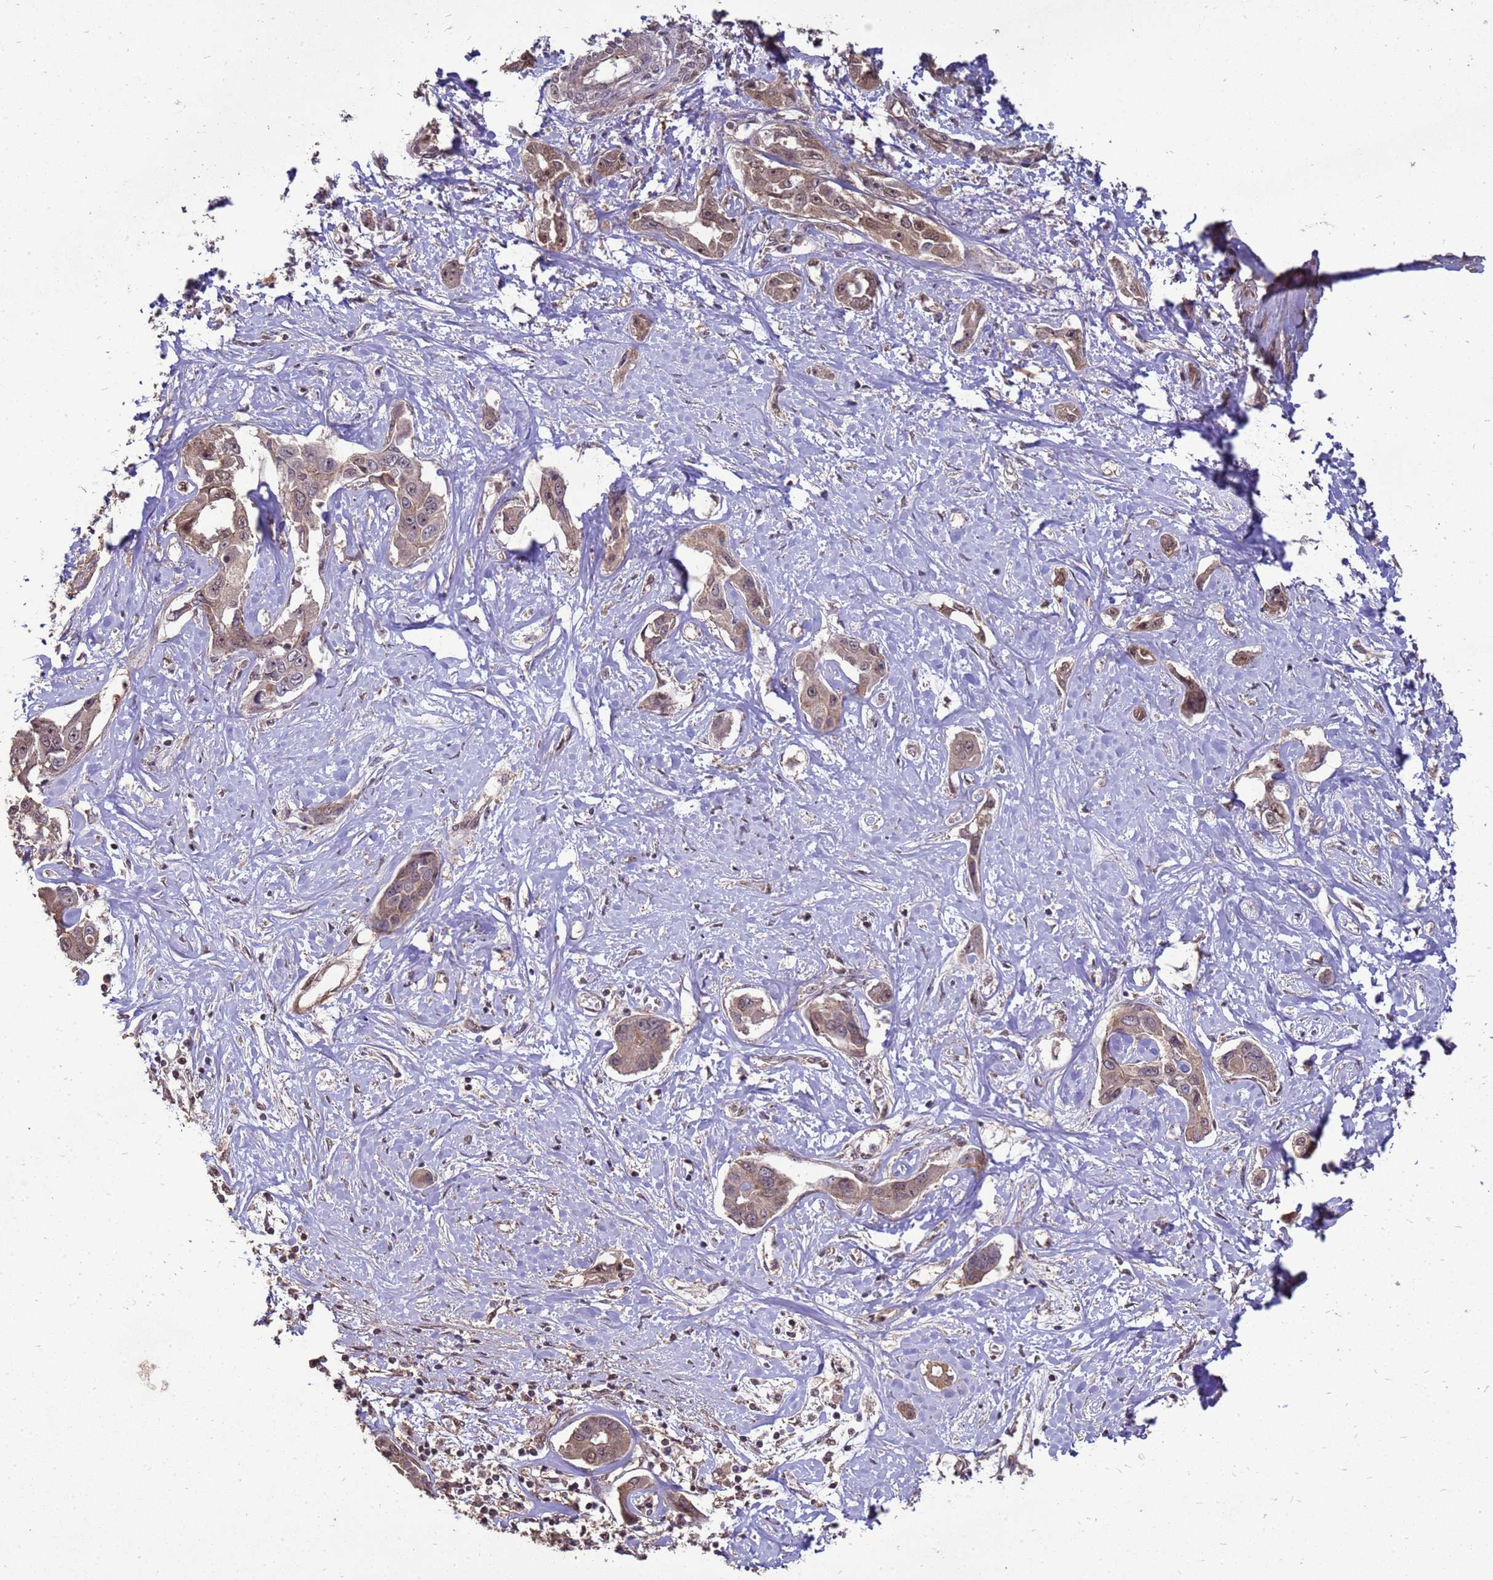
{"staining": {"intensity": "moderate", "quantity": ">75%", "location": "cytoplasmic/membranous,nuclear"}, "tissue": "liver cancer", "cell_type": "Tumor cells", "image_type": "cancer", "snomed": [{"axis": "morphology", "description": "Cholangiocarcinoma"}, {"axis": "topography", "description": "Liver"}], "caption": "Liver cholangiocarcinoma stained with a protein marker displays moderate staining in tumor cells.", "gene": "CRBN", "patient": {"sex": "male", "age": 59}}